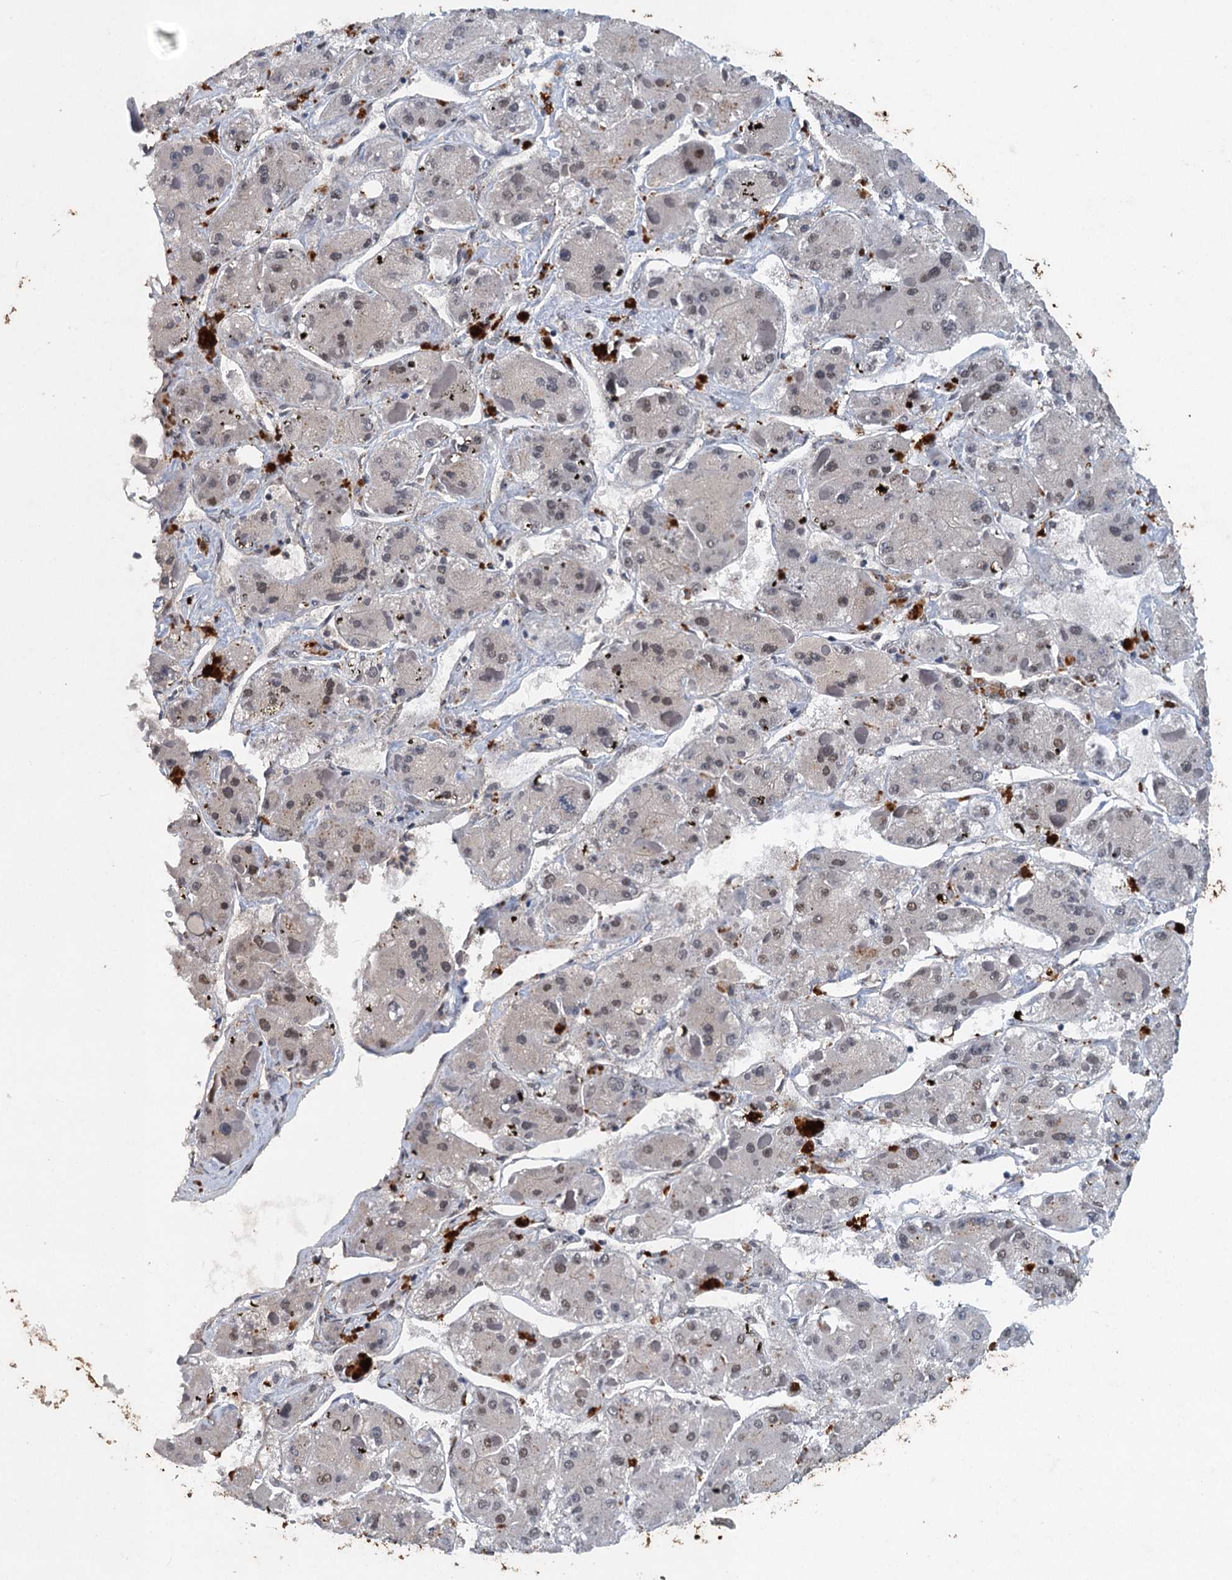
{"staining": {"intensity": "weak", "quantity": "<25%", "location": "nuclear"}, "tissue": "liver cancer", "cell_type": "Tumor cells", "image_type": "cancer", "snomed": [{"axis": "morphology", "description": "Carcinoma, Hepatocellular, NOS"}, {"axis": "topography", "description": "Liver"}], "caption": "IHC image of neoplastic tissue: liver hepatocellular carcinoma stained with DAB shows no significant protein staining in tumor cells.", "gene": "CSTF3", "patient": {"sex": "female", "age": 73}}